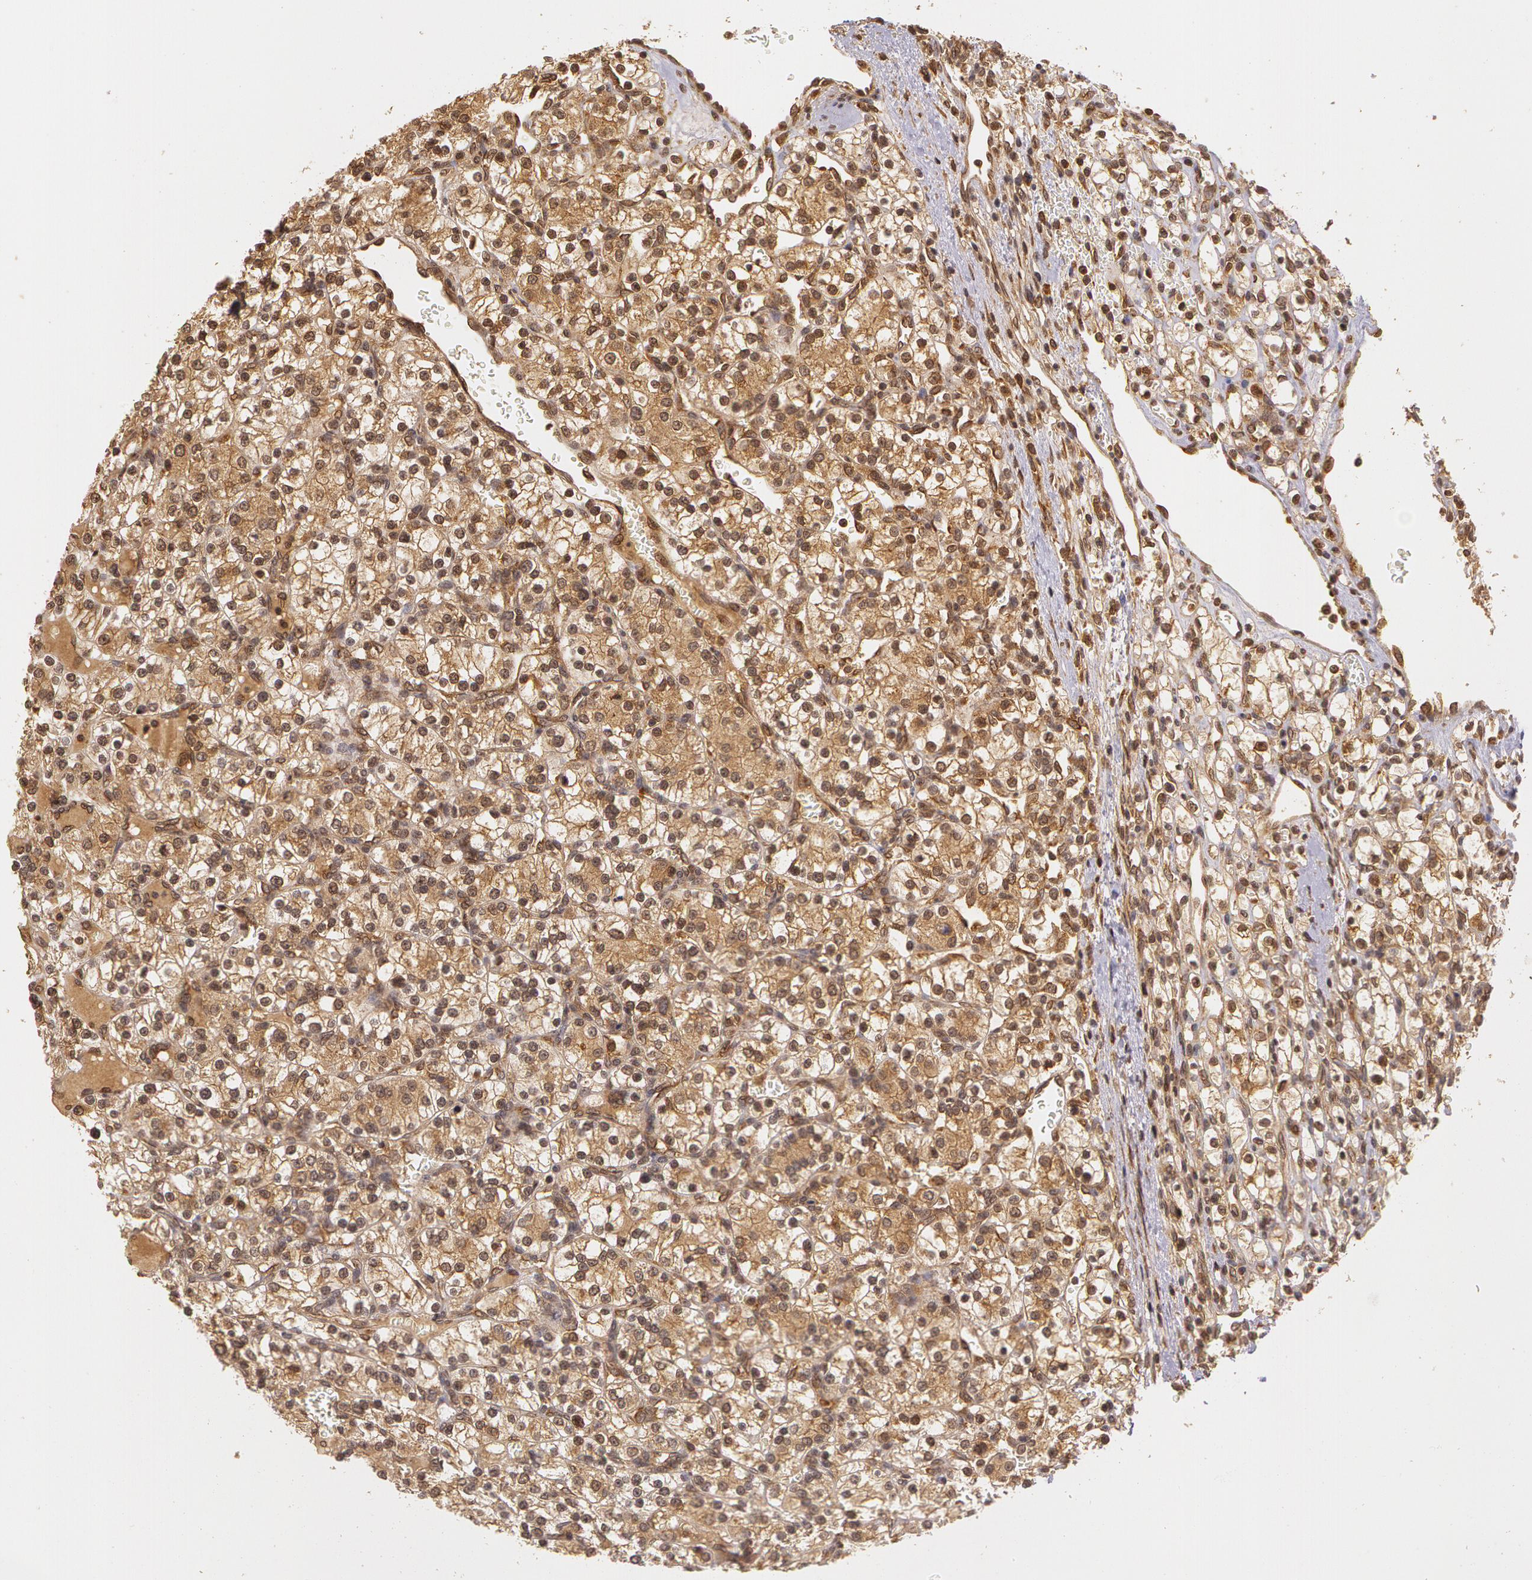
{"staining": {"intensity": "moderate", "quantity": ">75%", "location": "cytoplasmic/membranous,nuclear"}, "tissue": "renal cancer", "cell_type": "Tumor cells", "image_type": "cancer", "snomed": [{"axis": "morphology", "description": "Adenocarcinoma, NOS"}, {"axis": "topography", "description": "Kidney"}], "caption": "Immunohistochemistry histopathology image of neoplastic tissue: adenocarcinoma (renal) stained using immunohistochemistry shows medium levels of moderate protein expression localized specifically in the cytoplasmic/membranous and nuclear of tumor cells, appearing as a cytoplasmic/membranous and nuclear brown color.", "gene": "ASCC2", "patient": {"sex": "female", "age": 62}}